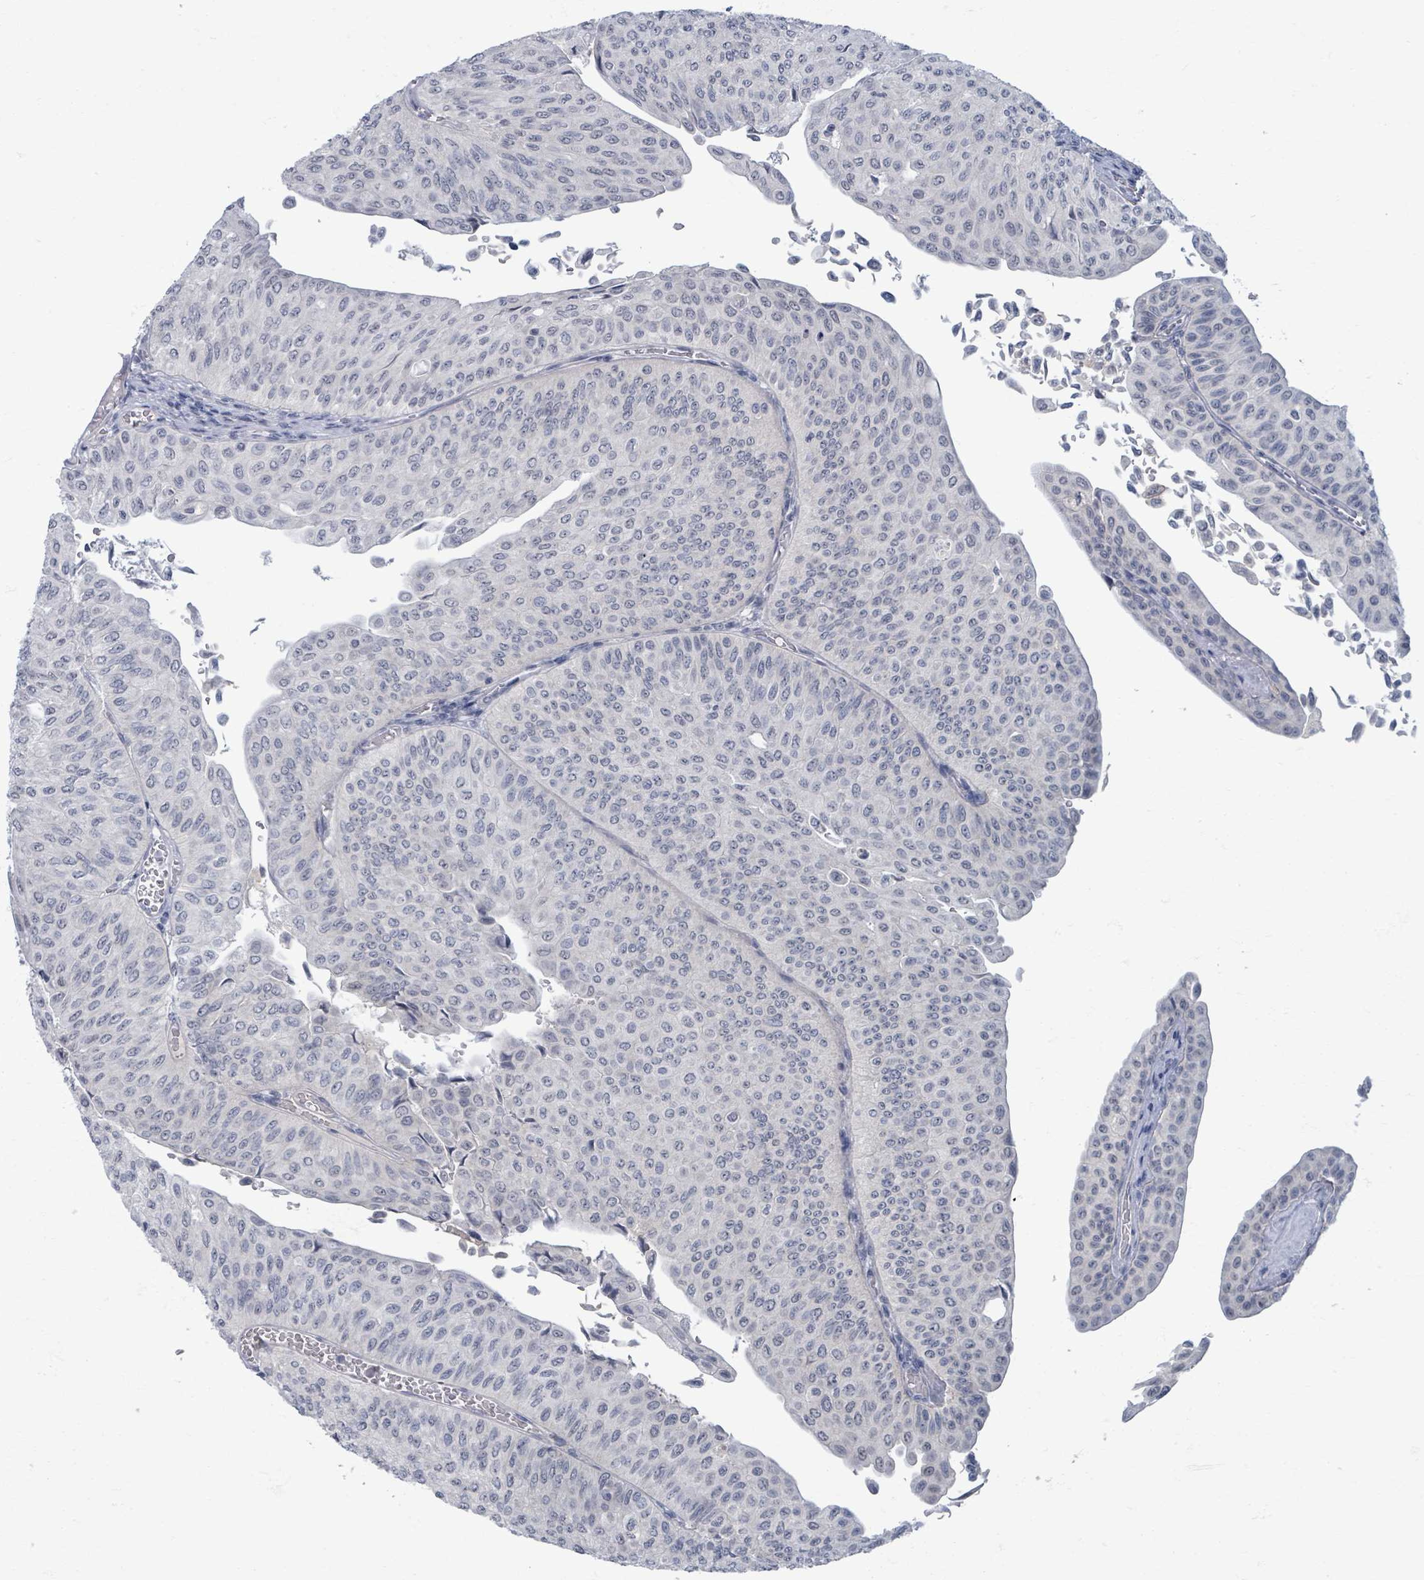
{"staining": {"intensity": "negative", "quantity": "none", "location": "none"}, "tissue": "urothelial cancer", "cell_type": "Tumor cells", "image_type": "cancer", "snomed": [{"axis": "morphology", "description": "Urothelial carcinoma, NOS"}, {"axis": "topography", "description": "Urinary bladder"}], "caption": "Immunohistochemistry histopathology image of neoplastic tissue: urothelial cancer stained with DAB displays no significant protein expression in tumor cells.", "gene": "WNT11", "patient": {"sex": "male", "age": 59}}